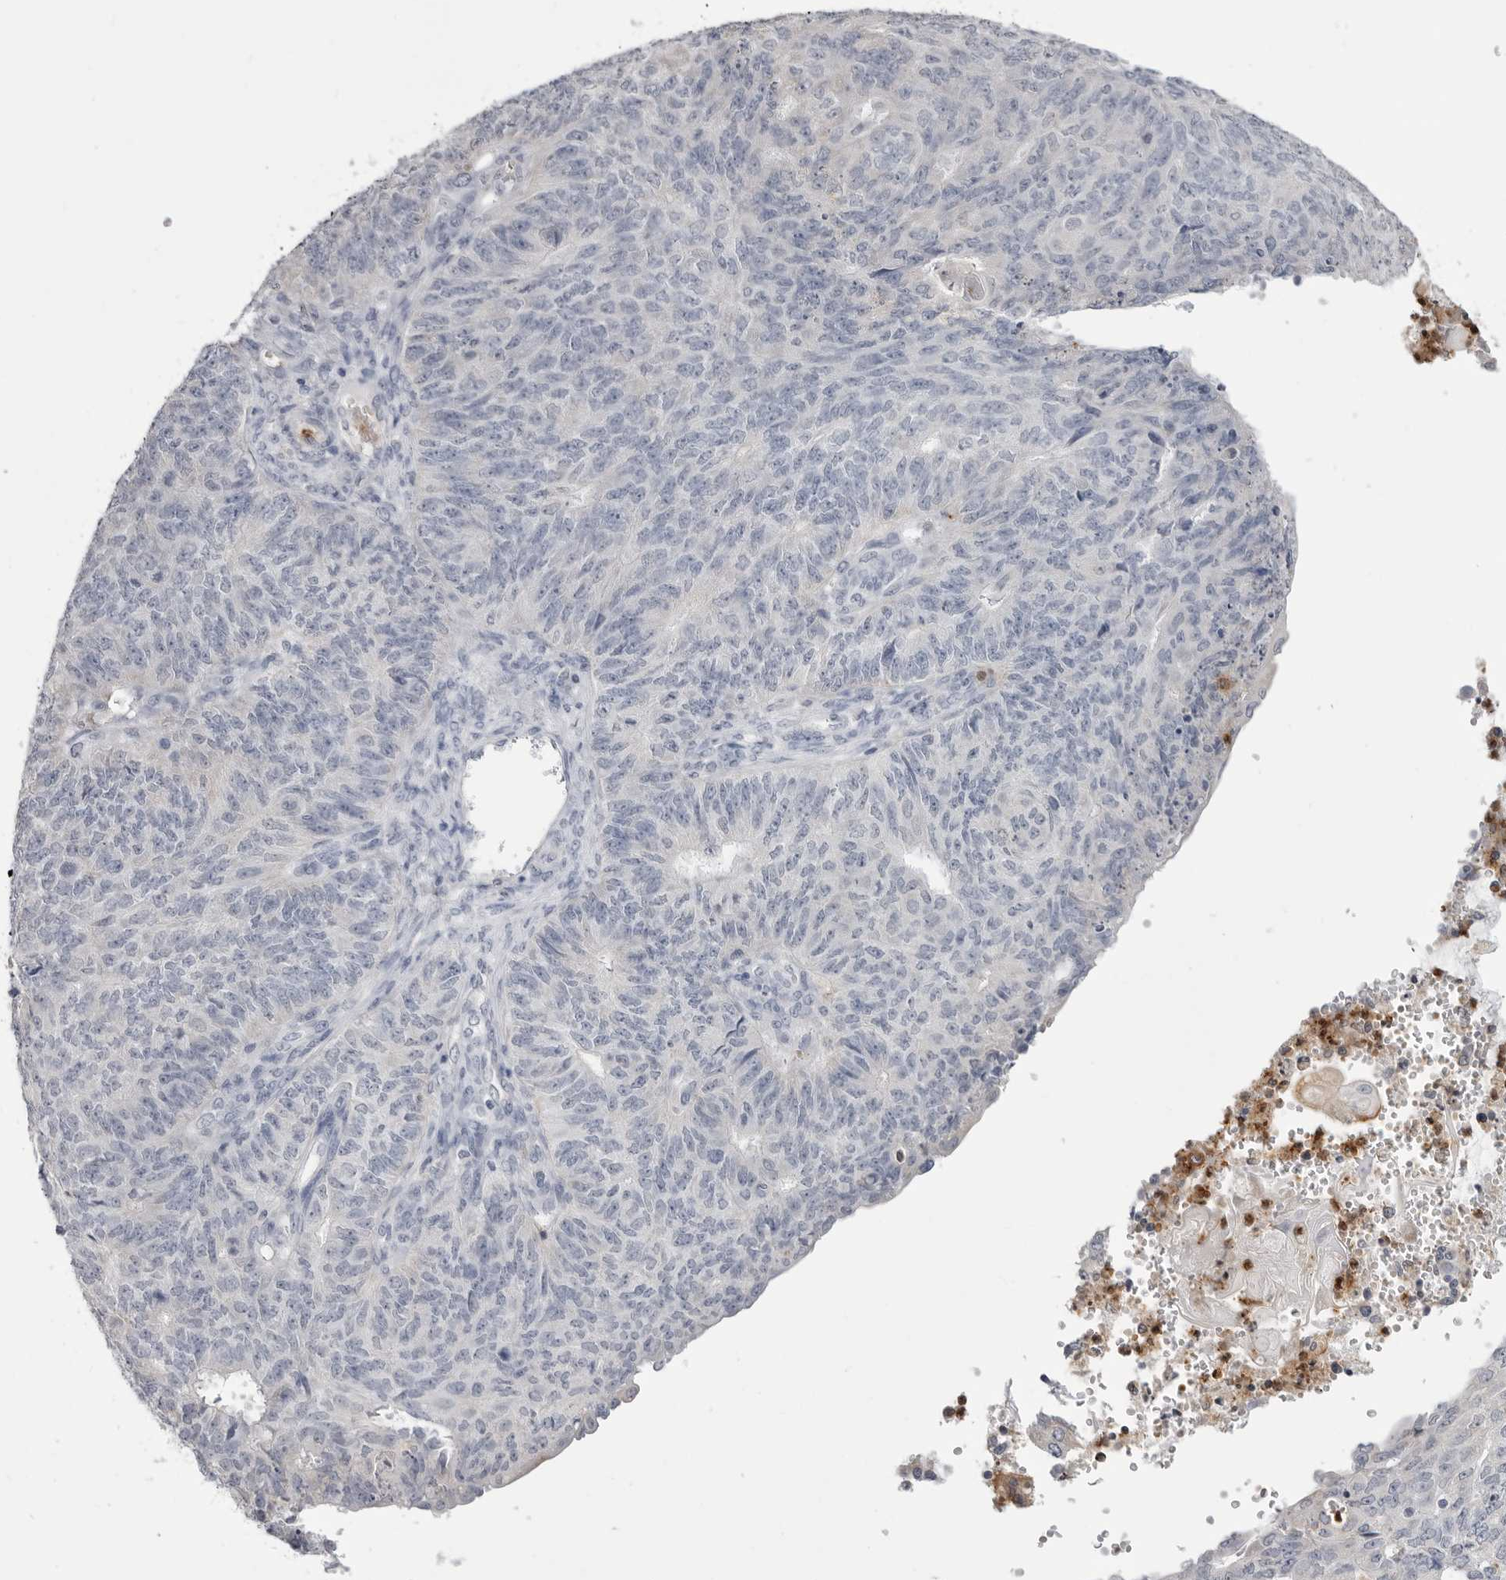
{"staining": {"intensity": "negative", "quantity": "none", "location": "none"}, "tissue": "endometrial cancer", "cell_type": "Tumor cells", "image_type": "cancer", "snomed": [{"axis": "morphology", "description": "Adenocarcinoma, NOS"}, {"axis": "topography", "description": "Endometrium"}], "caption": "The IHC photomicrograph has no significant staining in tumor cells of endometrial cancer tissue.", "gene": "STAP2", "patient": {"sex": "female", "age": 32}}